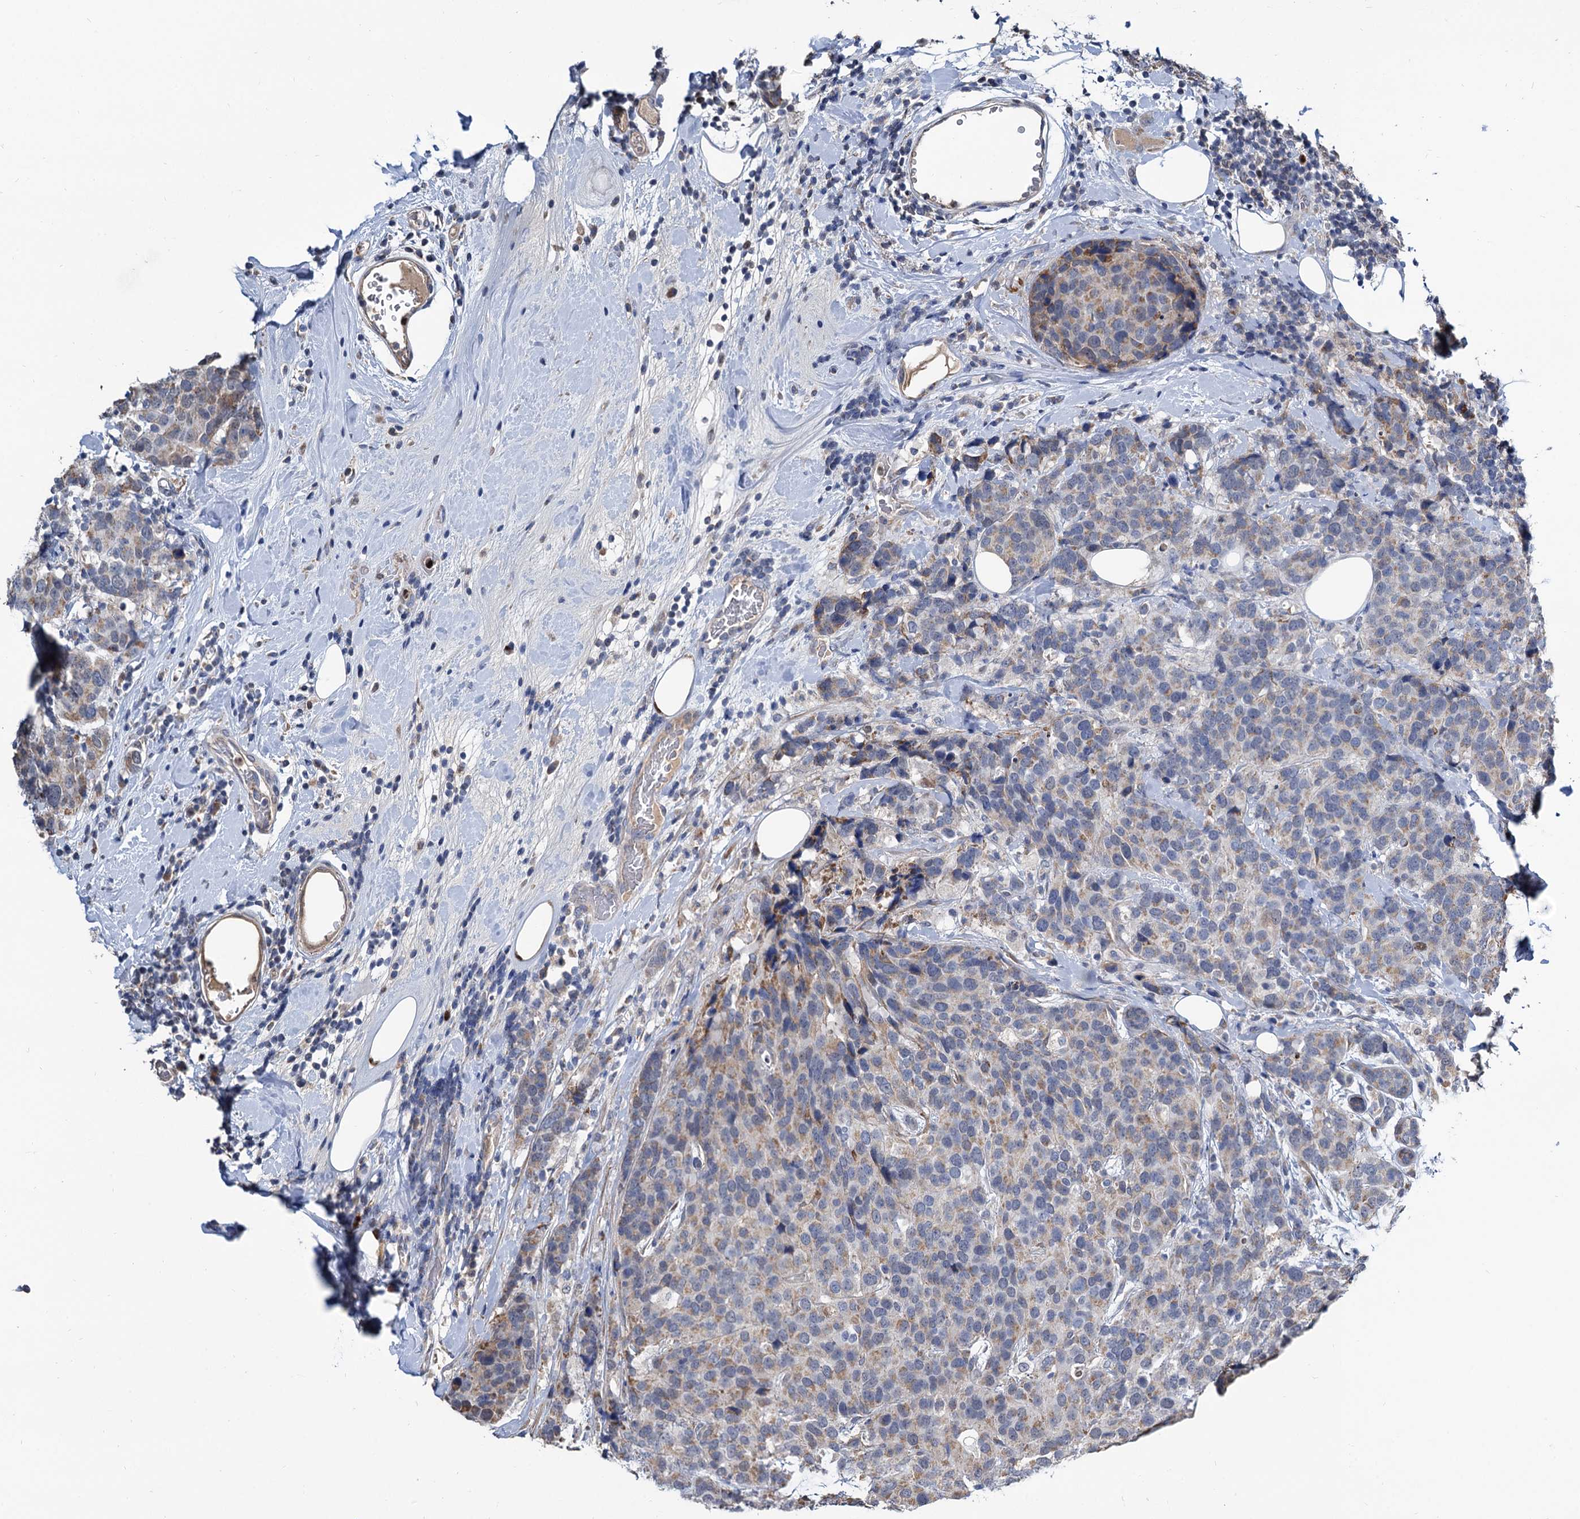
{"staining": {"intensity": "moderate", "quantity": "25%-75%", "location": "cytoplasmic/membranous"}, "tissue": "breast cancer", "cell_type": "Tumor cells", "image_type": "cancer", "snomed": [{"axis": "morphology", "description": "Lobular carcinoma"}, {"axis": "topography", "description": "Breast"}], "caption": "High-magnification brightfield microscopy of breast lobular carcinoma stained with DAB (brown) and counterstained with hematoxylin (blue). tumor cells exhibit moderate cytoplasmic/membranous expression is present in about25%-75% of cells. (IHC, brightfield microscopy, high magnification).", "gene": "ALKBH7", "patient": {"sex": "female", "age": 59}}